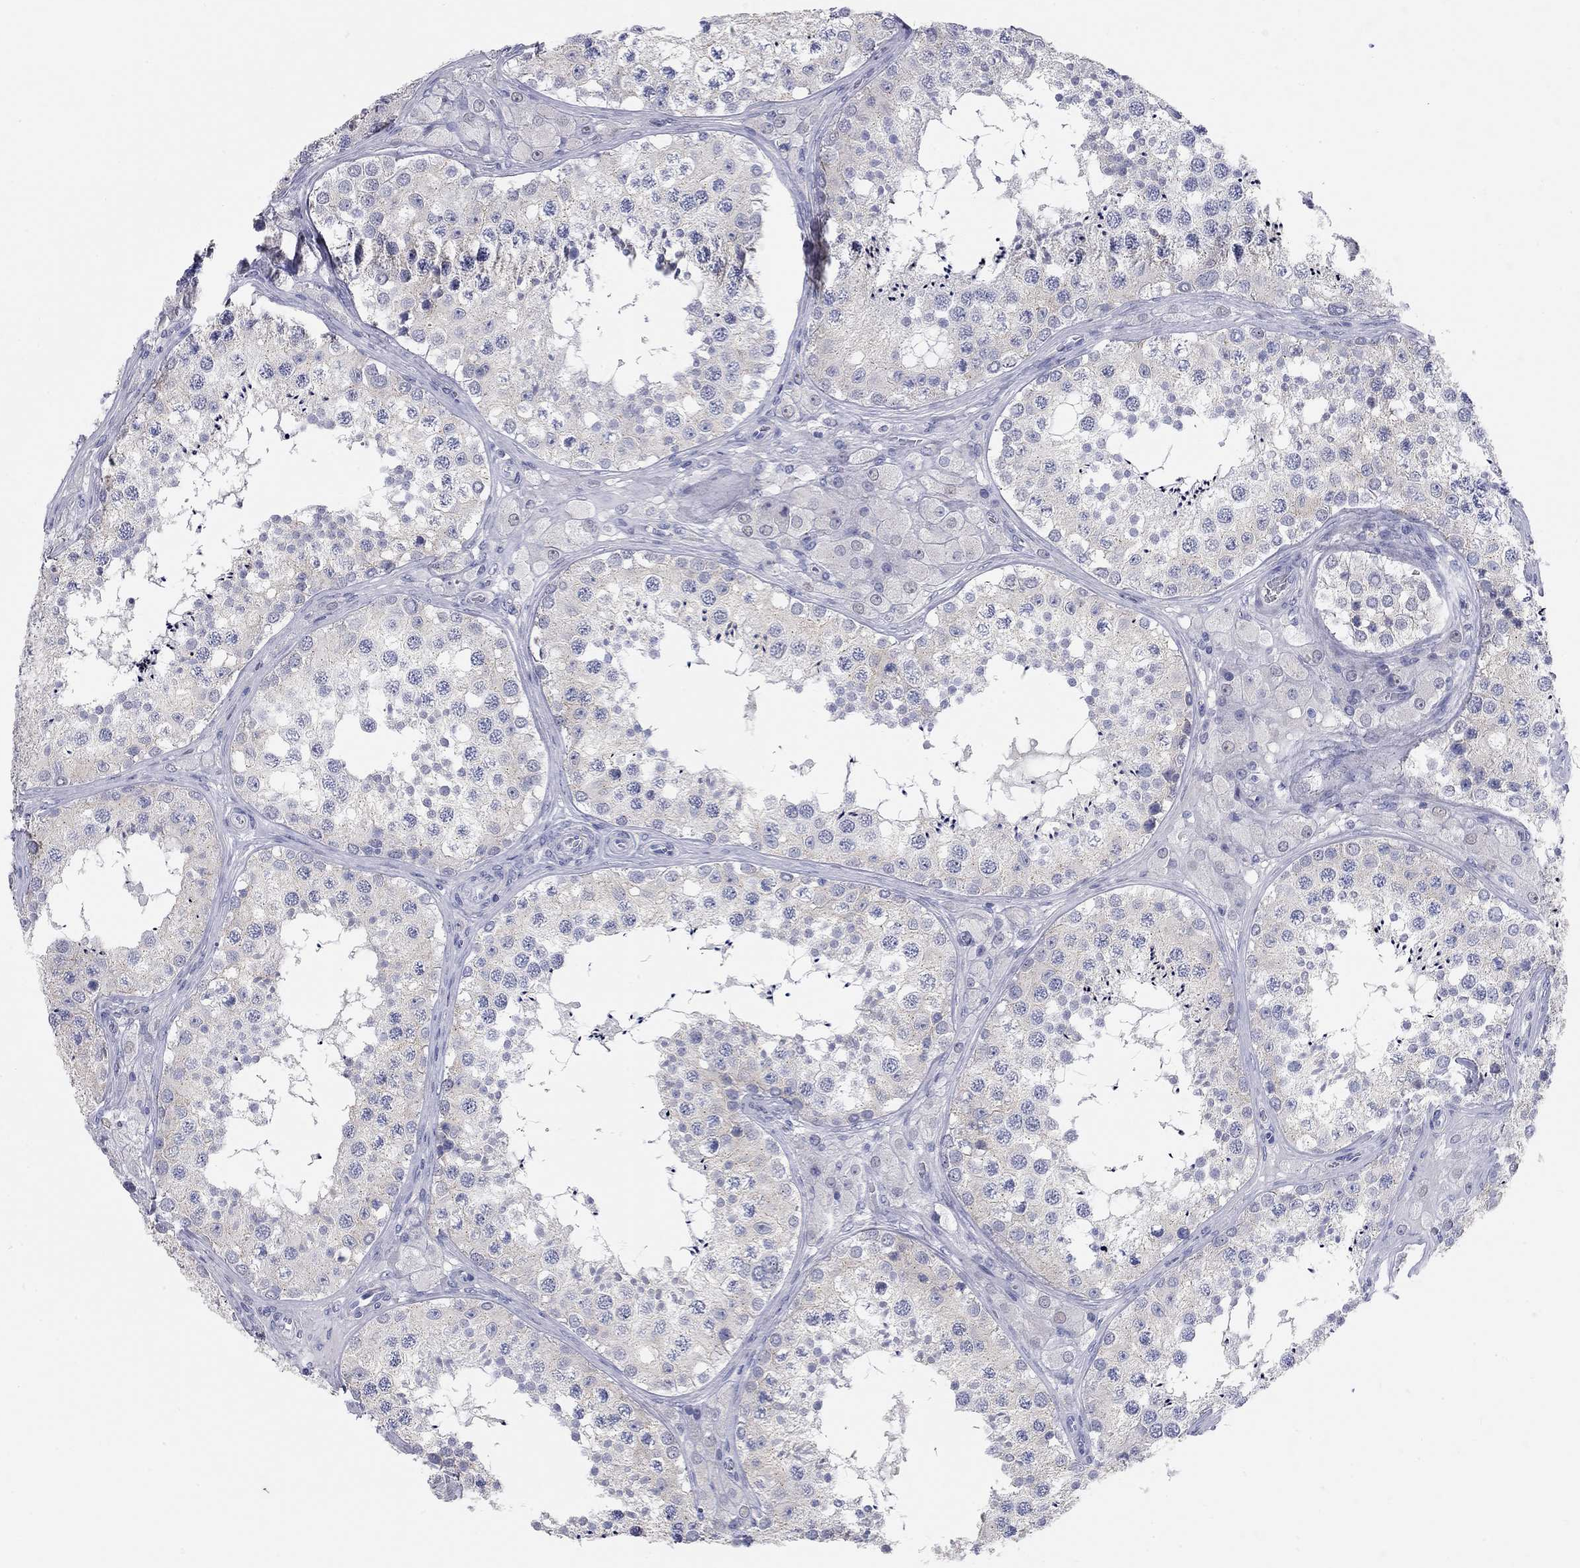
{"staining": {"intensity": "weak", "quantity": "25%-75%", "location": "cytoplasmic/membranous"}, "tissue": "testis", "cell_type": "Cells in seminiferous ducts", "image_type": "normal", "snomed": [{"axis": "morphology", "description": "Normal tissue, NOS"}, {"axis": "topography", "description": "Testis"}], "caption": "About 25%-75% of cells in seminiferous ducts in normal human testis reveal weak cytoplasmic/membranous protein staining as visualized by brown immunohistochemical staining.", "gene": "WASF3", "patient": {"sex": "male", "age": 34}}